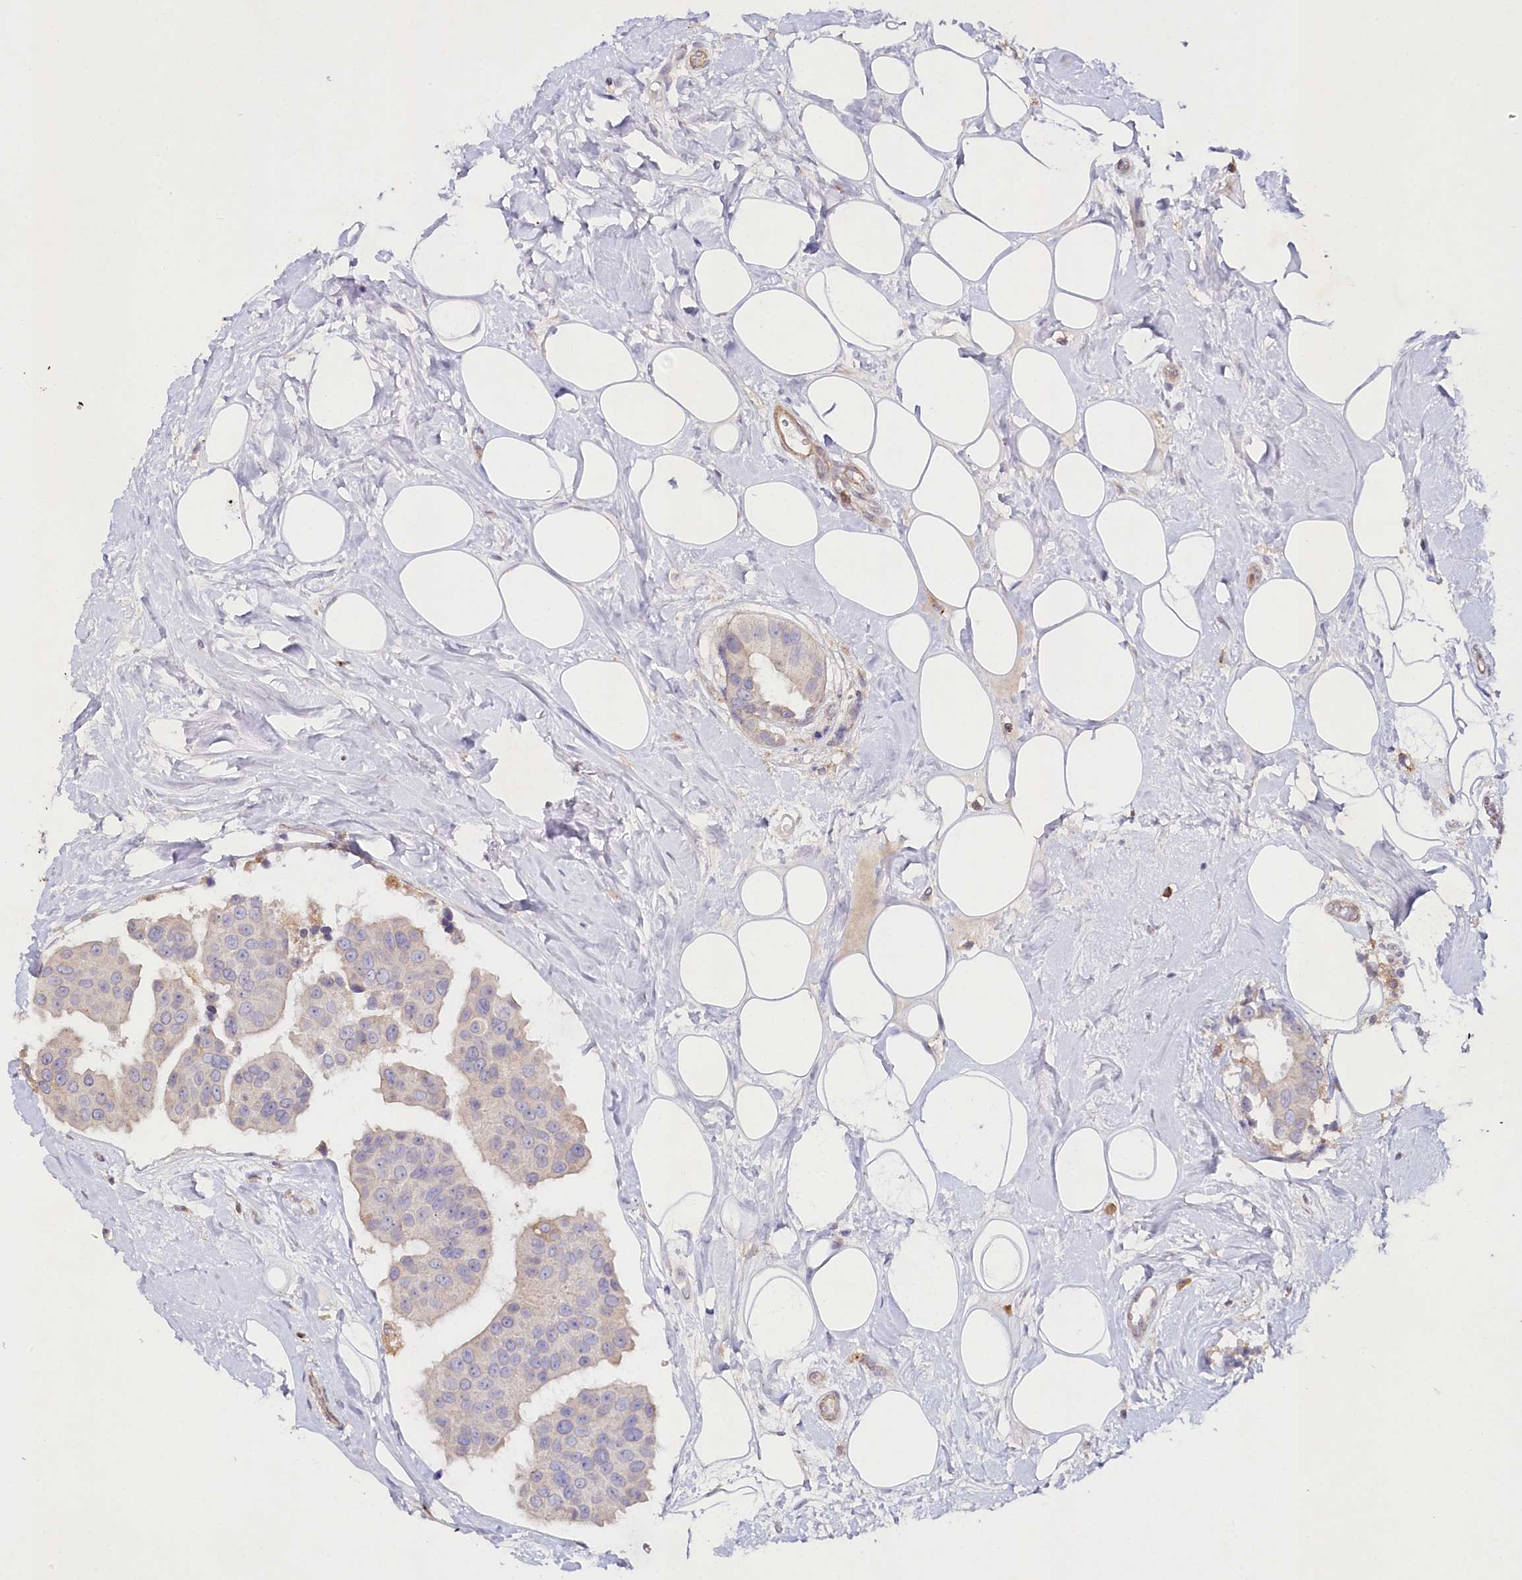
{"staining": {"intensity": "negative", "quantity": "none", "location": "none"}, "tissue": "breast cancer", "cell_type": "Tumor cells", "image_type": "cancer", "snomed": [{"axis": "morphology", "description": "Normal tissue, NOS"}, {"axis": "morphology", "description": "Duct carcinoma"}, {"axis": "topography", "description": "Breast"}], "caption": "High power microscopy photomicrograph of an immunohistochemistry (IHC) histopathology image of breast intraductal carcinoma, revealing no significant staining in tumor cells.", "gene": "ALDH3B1", "patient": {"sex": "female", "age": 39}}